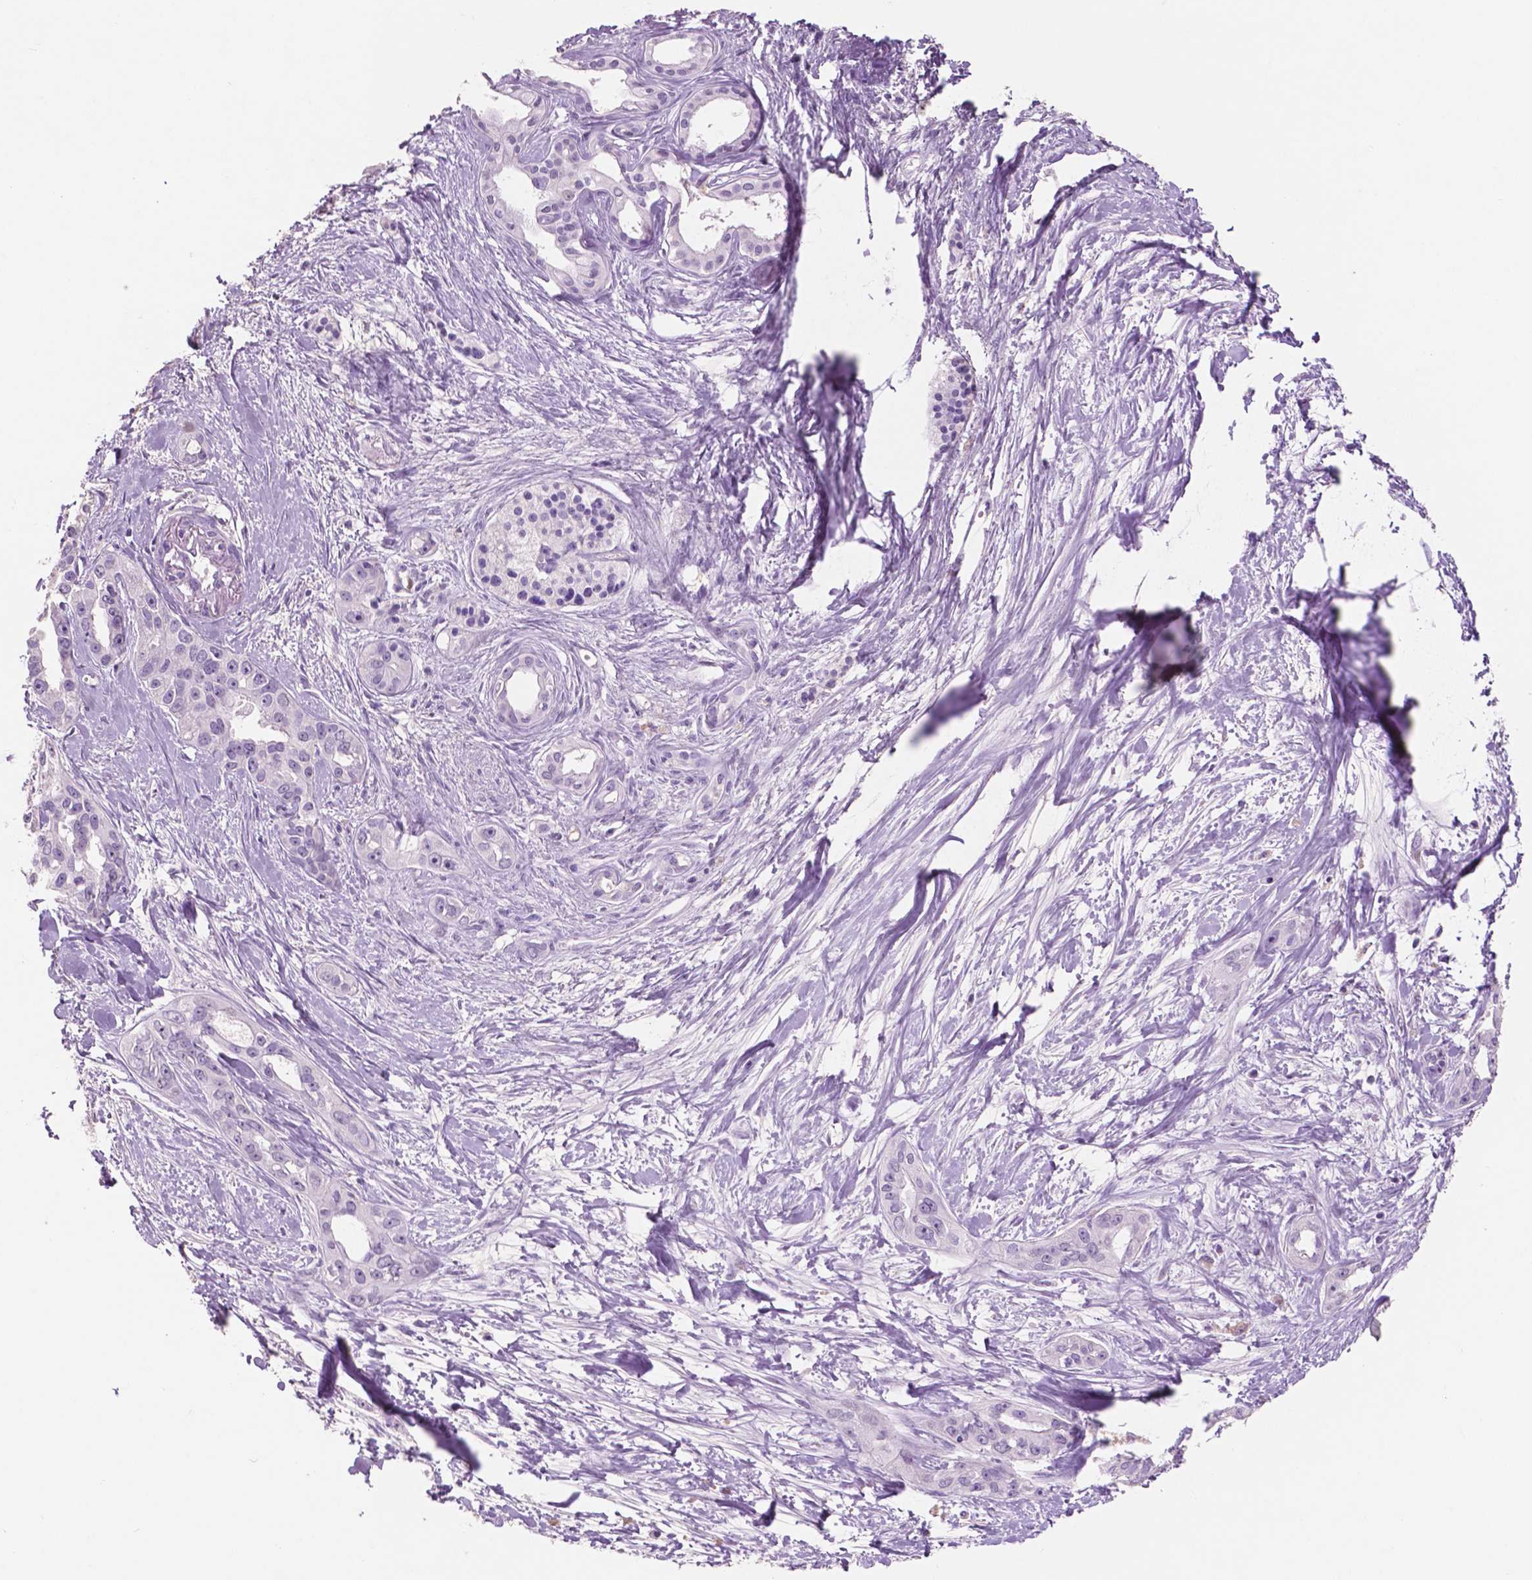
{"staining": {"intensity": "negative", "quantity": "none", "location": "none"}, "tissue": "pancreatic cancer", "cell_type": "Tumor cells", "image_type": "cancer", "snomed": [{"axis": "morphology", "description": "Adenocarcinoma, NOS"}, {"axis": "topography", "description": "Pancreas"}], "caption": "The IHC image has no significant positivity in tumor cells of pancreatic adenocarcinoma tissue.", "gene": "IDO1", "patient": {"sex": "female", "age": 50}}